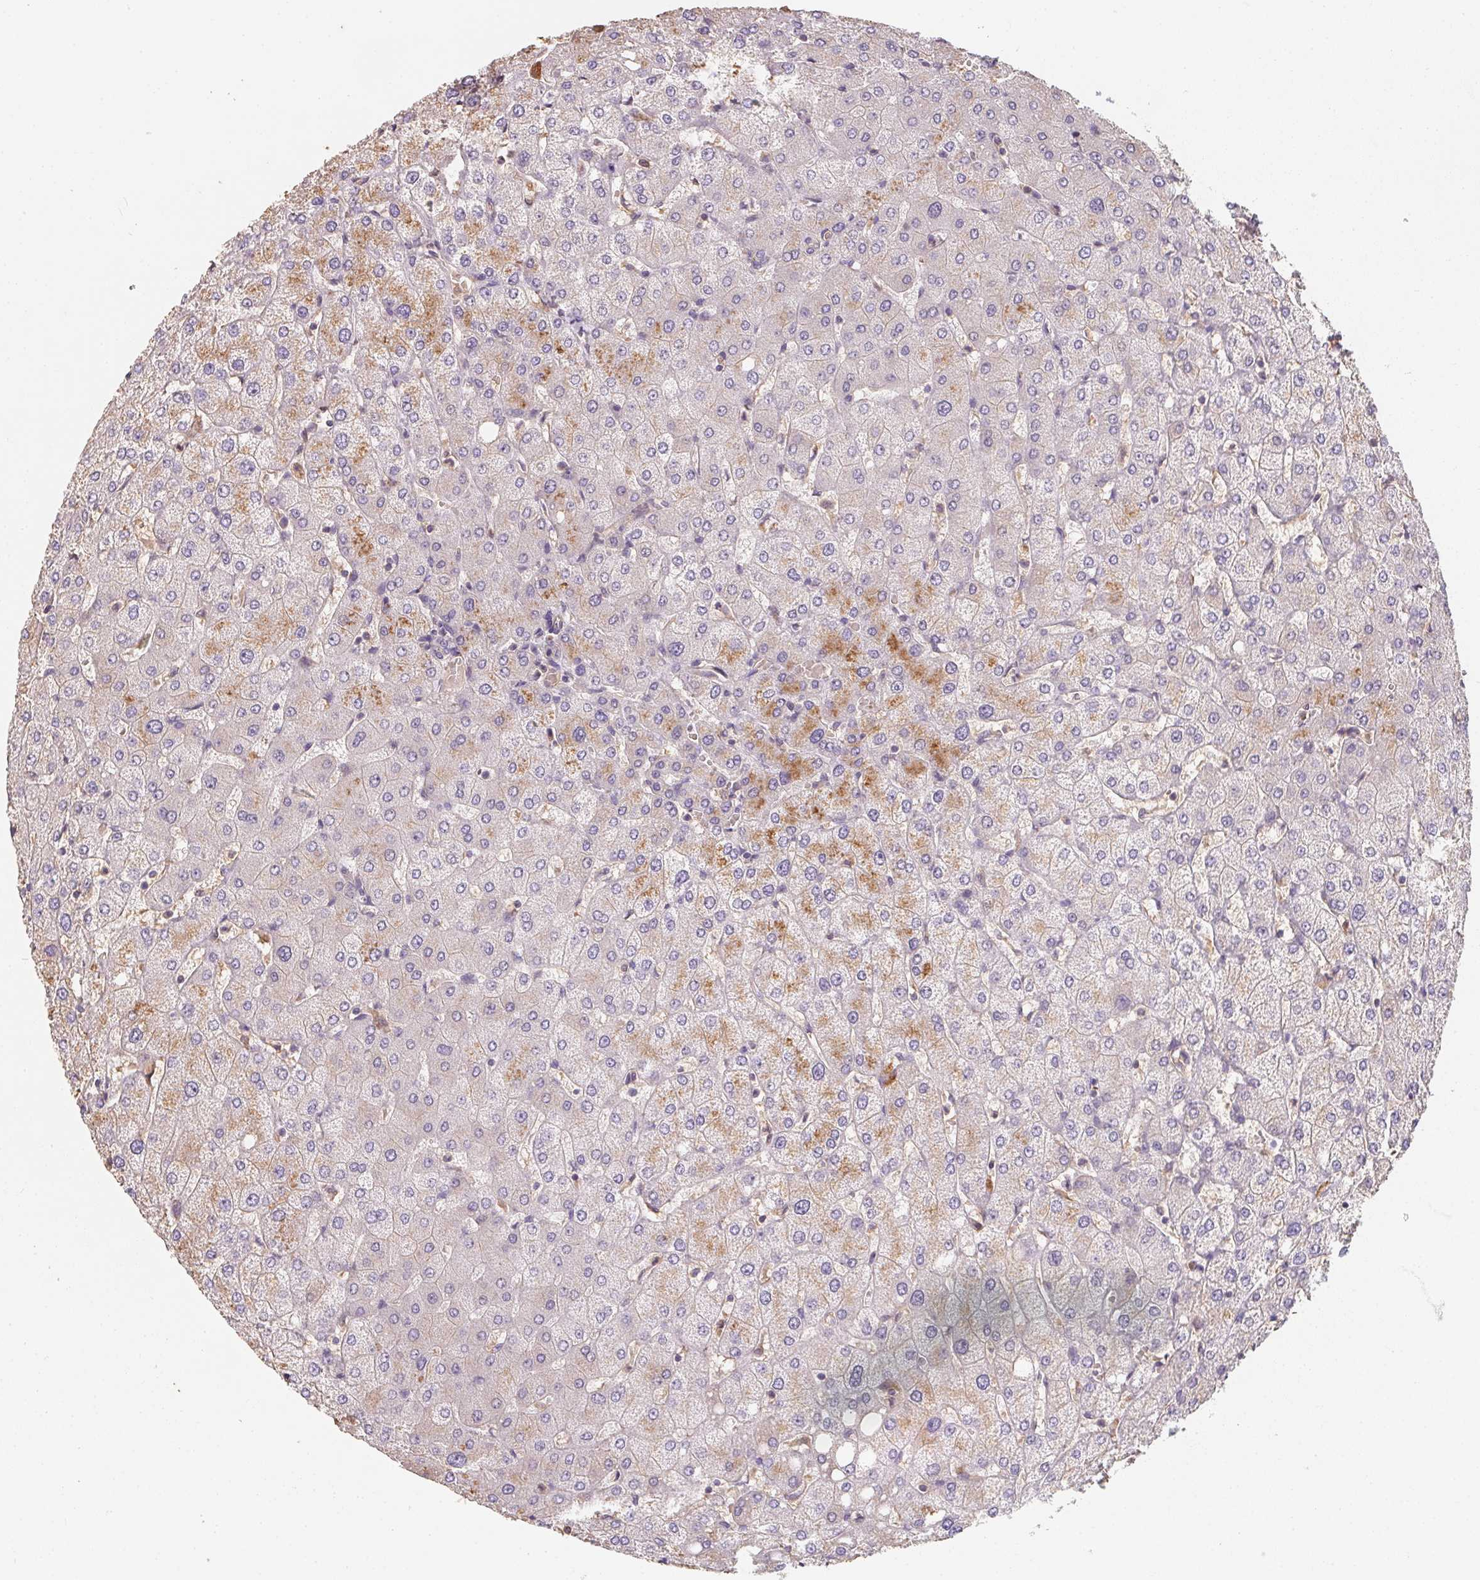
{"staining": {"intensity": "negative", "quantity": "none", "location": "none"}, "tissue": "liver", "cell_type": "Cholangiocytes", "image_type": "normal", "snomed": [{"axis": "morphology", "description": "Normal tissue, NOS"}, {"axis": "topography", "description": "Liver"}], "caption": "The photomicrograph reveals no significant positivity in cholangiocytes of liver. Brightfield microscopy of IHC stained with DAB (brown) and hematoxylin (blue), captured at high magnification.", "gene": "TBKBP1", "patient": {"sex": "female", "age": 54}}